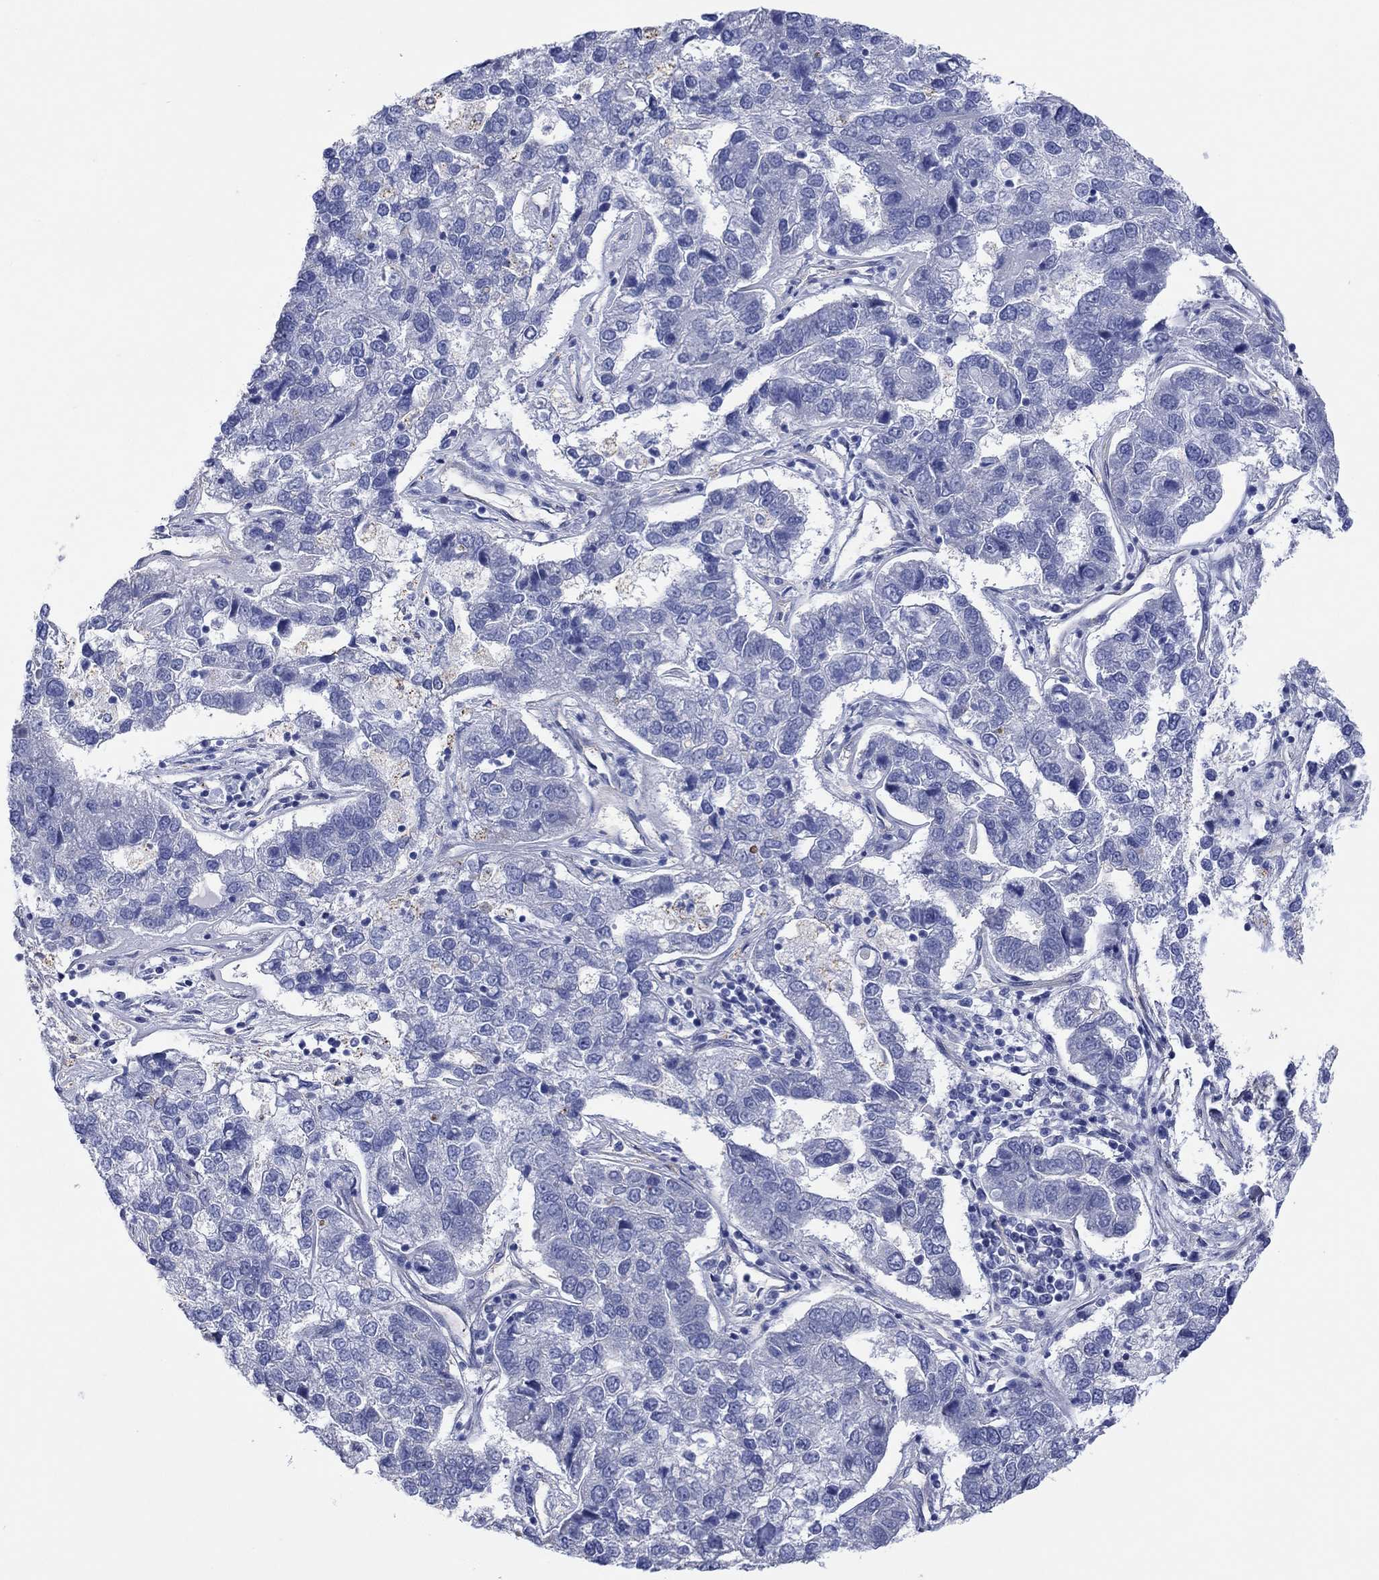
{"staining": {"intensity": "negative", "quantity": "none", "location": "none"}, "tissue": "pancreatic cancer", "cell_type": "Tumor cells", "image_type": "cancer", "snomed": [{"axis": "morphology", "description": "Adenocarcinoma, NOS"}, {"axis": "topography", "description": "Pancreas"}], "caption": "Tumor cells are negative for brown protein staining in pancreatic adenocarcinoma. (DAB immunohistochemistry (IHC), high magnification).", "gene": "TPRN", "patient": {"sex": "female", "age": 61}}